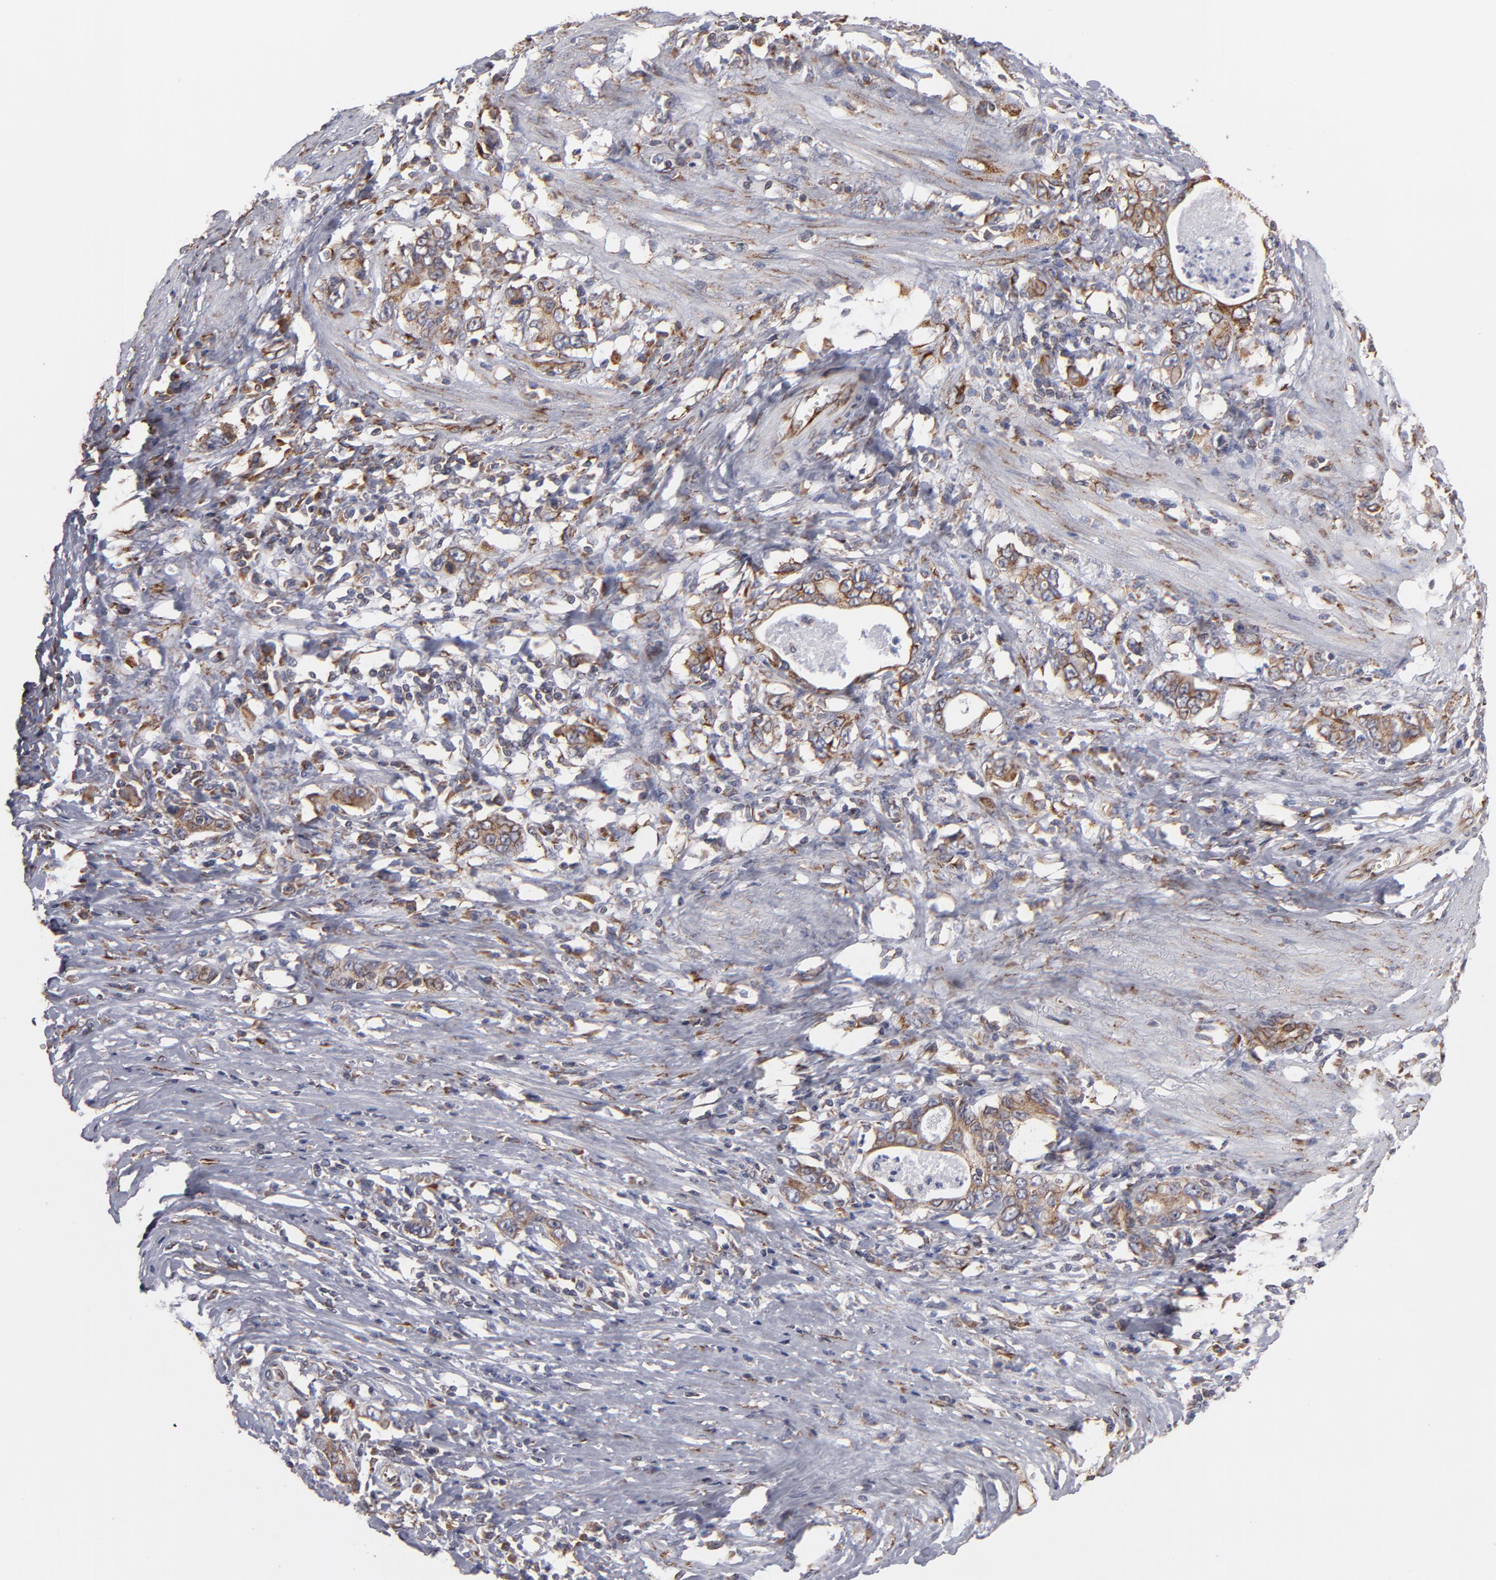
{"staining": {"intensity": "moderate", "quantity": ">75%", "location": "cytoplasmic/membranous"}, "tissue": "stomach cancer", "cell_type": "Tumor cells", "image_type": "cancer", "snomed": [{"axis": "morphology", "description": "Adenocarcinoma, NOS"}, {"axis": "topography", "description": "Stomach, lower"}], "caption": "Stomach adenocarcinoma was stained to show a protein in brown. There is medium levels of moderate cytoplasmic/membranous staining in approximately >75% of tumor cells.", "gene": "KTN1", "patient": {"sex": "female", "age": 72}}